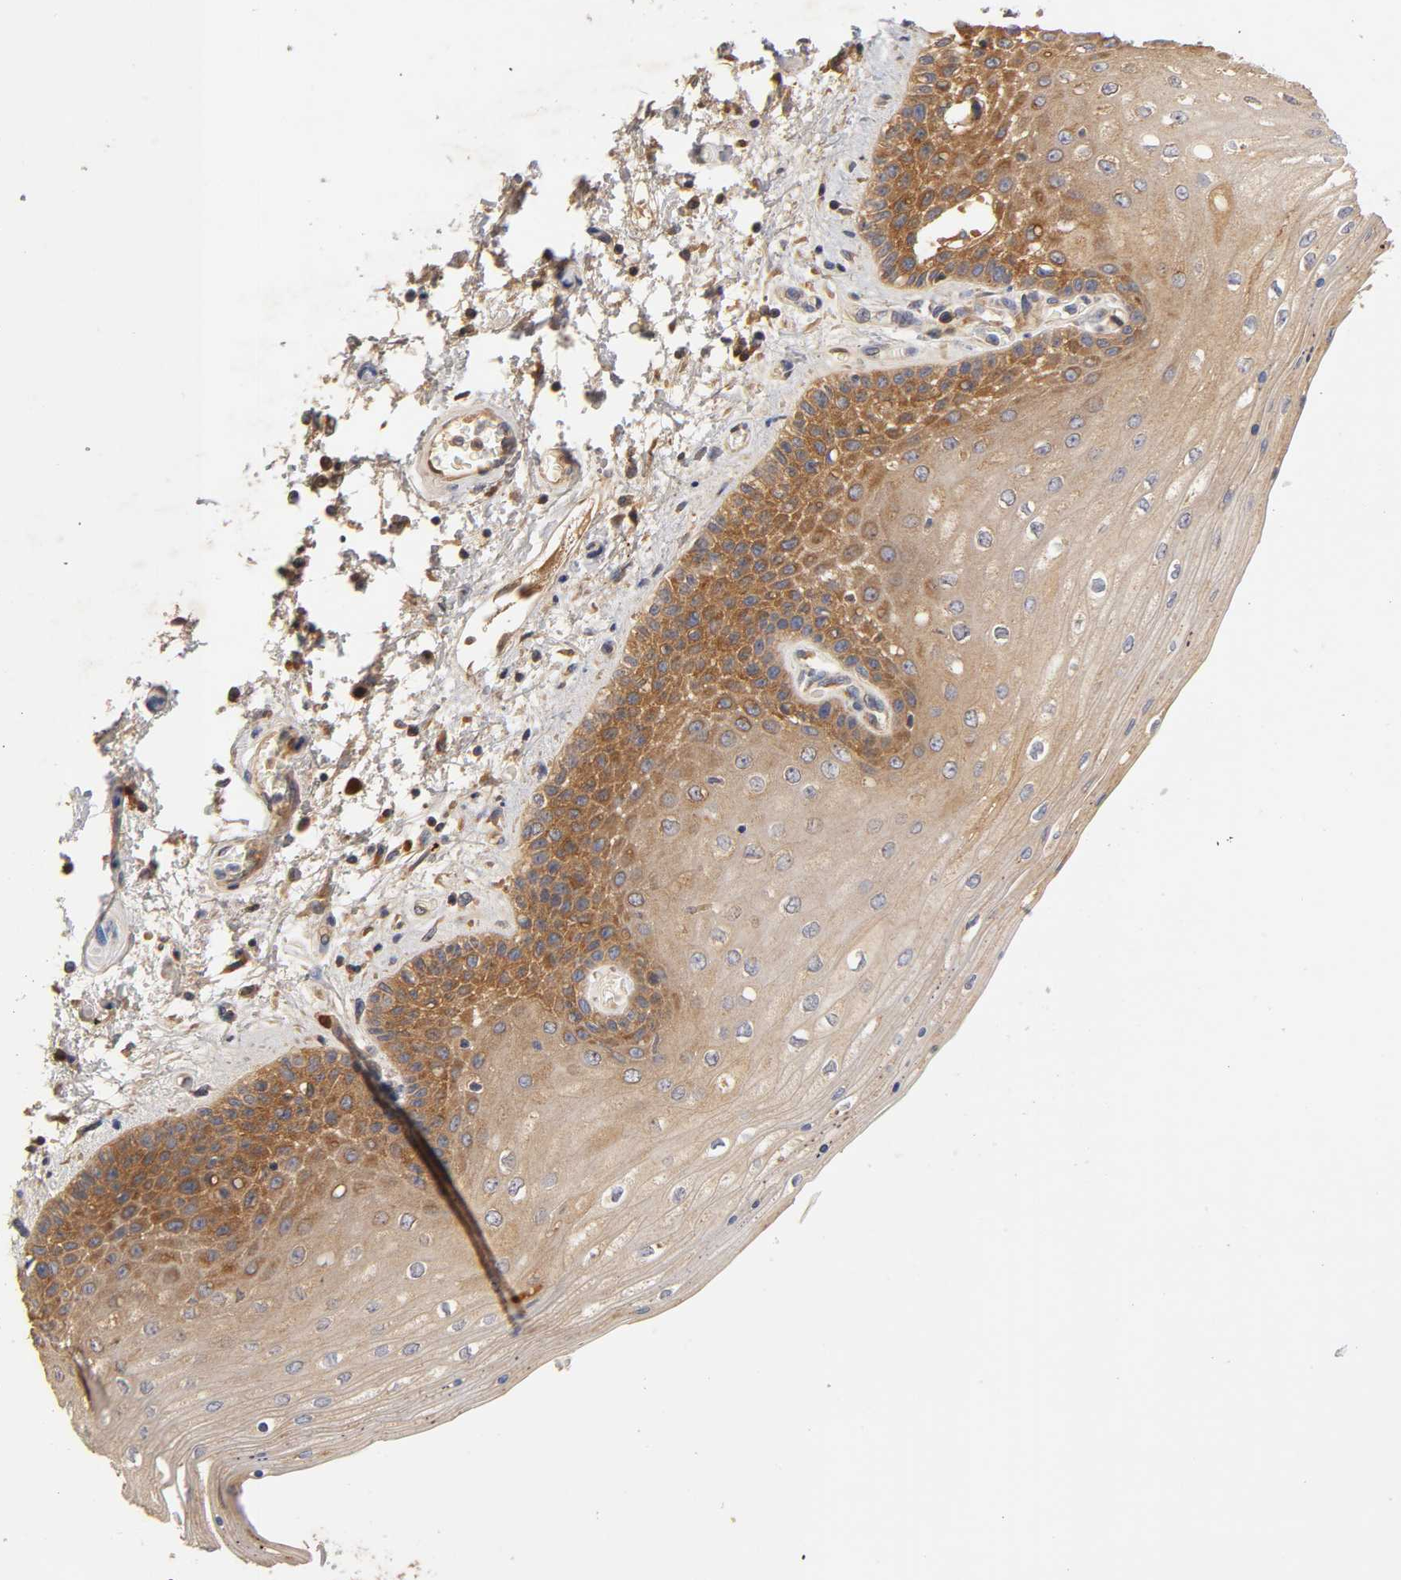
{"staining": {"intensity": "moderate", "quantity": ">75%", "location": "cytoplasmic/membranous"}, "tissue": "skin", "cell_type": "Epidermal cells", "image_type": "normal", "snomed": [{"axis": "morphology", "description": "Normal tissue, NOS"}, {"axis": "topography", "description": "Anal"}], "caption": "A brown stain shows moderate cytoplasmic/membranous positivity of a protein in epidermal cells of benign skin. The staining was performed using DAB to visualize the protein expression in brown, while the nuclei were stained in blue with hematoxylin (Magnification: 20x).", "gene": "RPS29", "patient": {"sex": "female", "age": 46}}